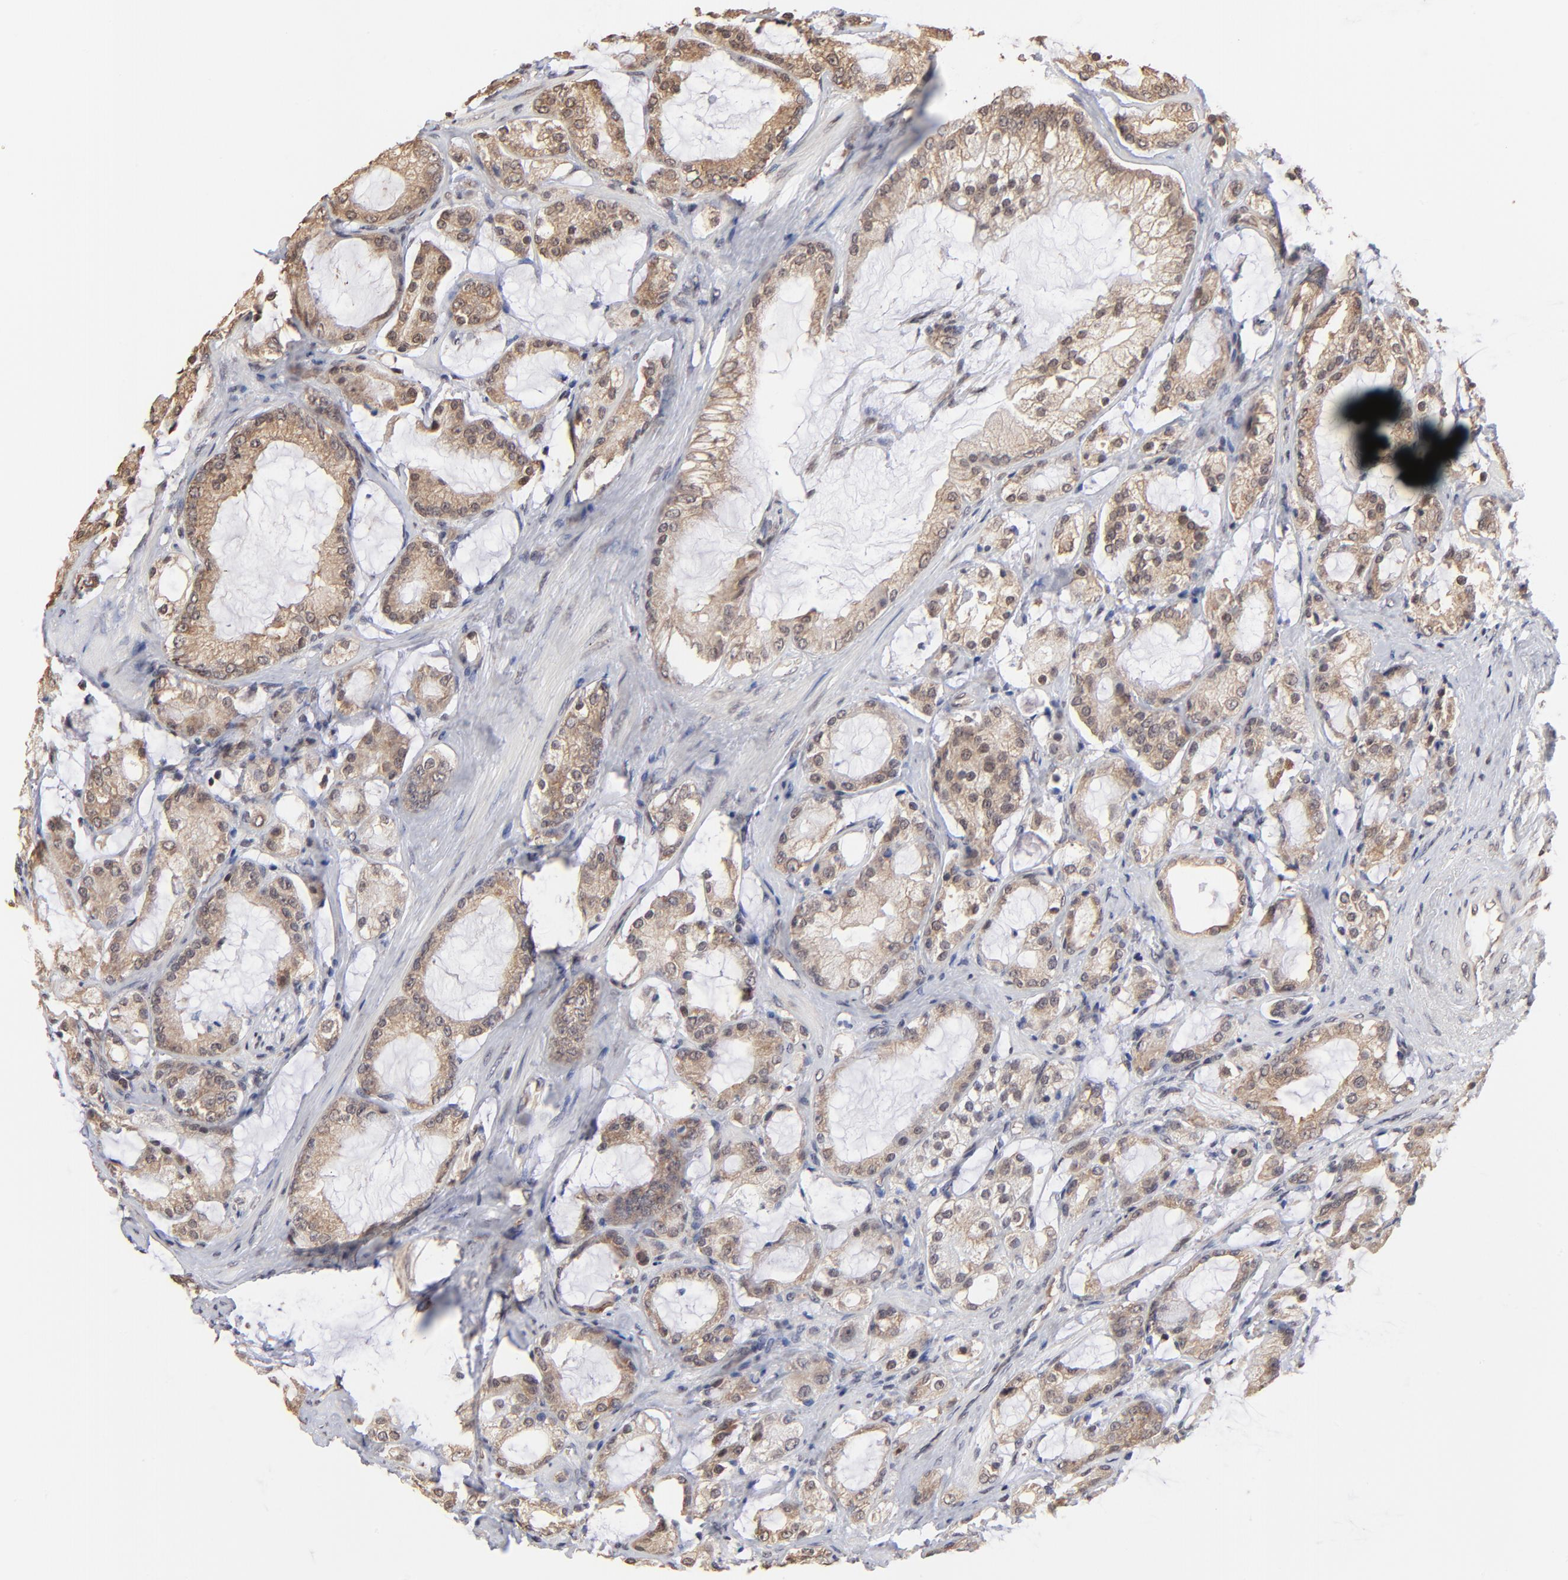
{"staining": {"intensity": "weak", "quantity": ">75%", "location": "cytoplasmic/membranous"}, "tissue": "prostate cancer", "cell_type": "Tumor cells", "image_type": "cancer", "snomed": [{"axis": "morphology", "description": "Adenocarcinoma, Medium grade"}, {"axis": "topography", "description": "Prostate"}], "caption": "Tumor cells reveal low levels of weak cytoplasmic/membranous positivity in about >75% of cells in prostate cancer (adenocarcinoma (medium-grade)). (DAB (3,3'-diaminobenzidine) IHC, brown staining for protein, blue staining for nuclei).", "gene": "BRPF1", "patient": {"sex": "male", "age": 70}}